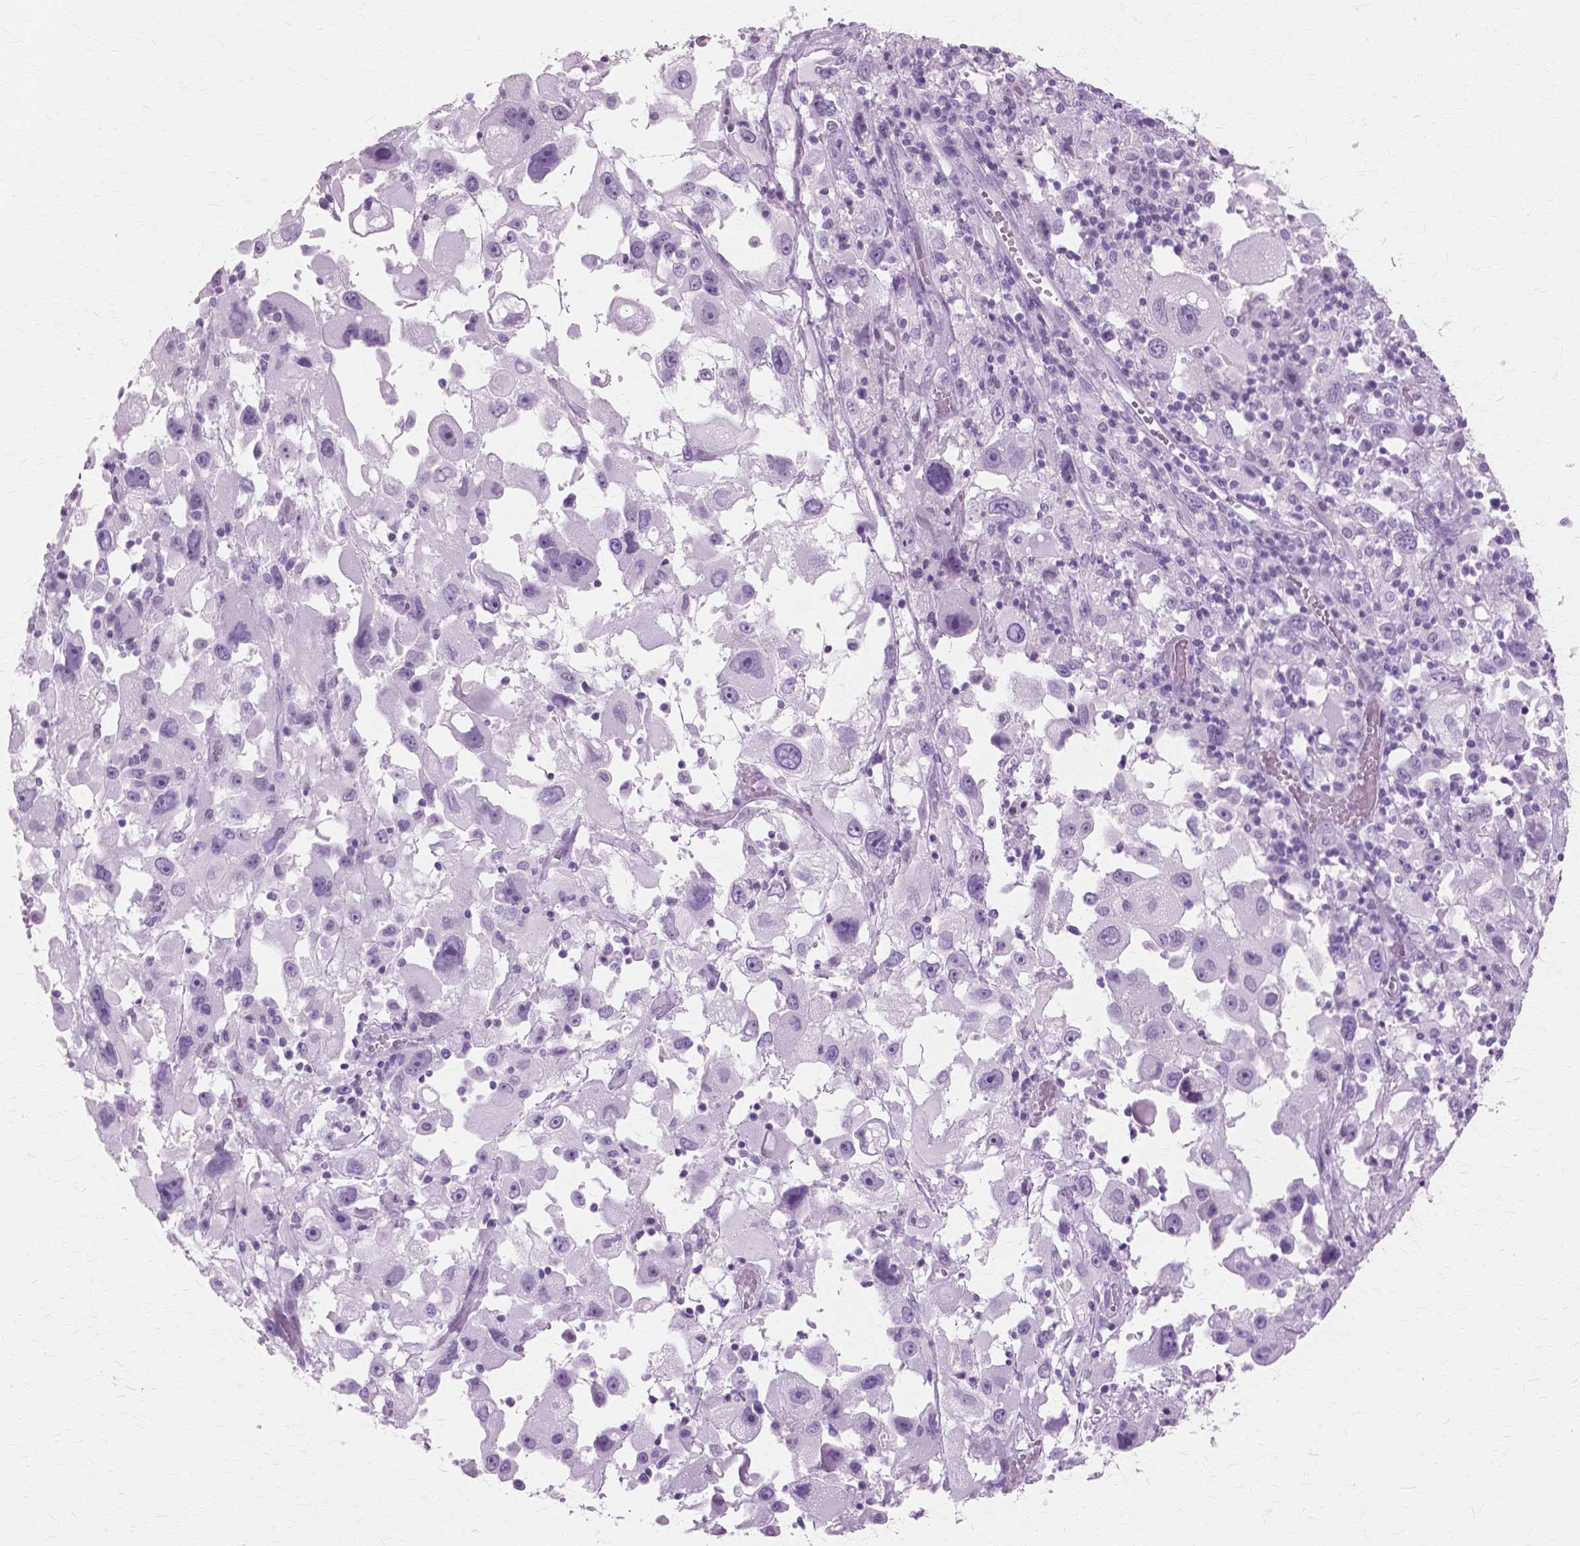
{"staining": {"intensity": "negative", "quantity": "none", "location": "none"}, "tissue": "melanoma", "cell_type": "Tumor cells", "image_type": "cancer", "snomed": [{"axis": "morphology", "description": "Malignant melanoma, Metastatic site"}, {"axis": "topography", "description": "Soft tissue"}], "caption": "Melanoma was stained to show a protein in brown. There is no significant expression in tumor cells.", "gene": "SFTPD", "patient": {"sex": "male", "age": 50}}